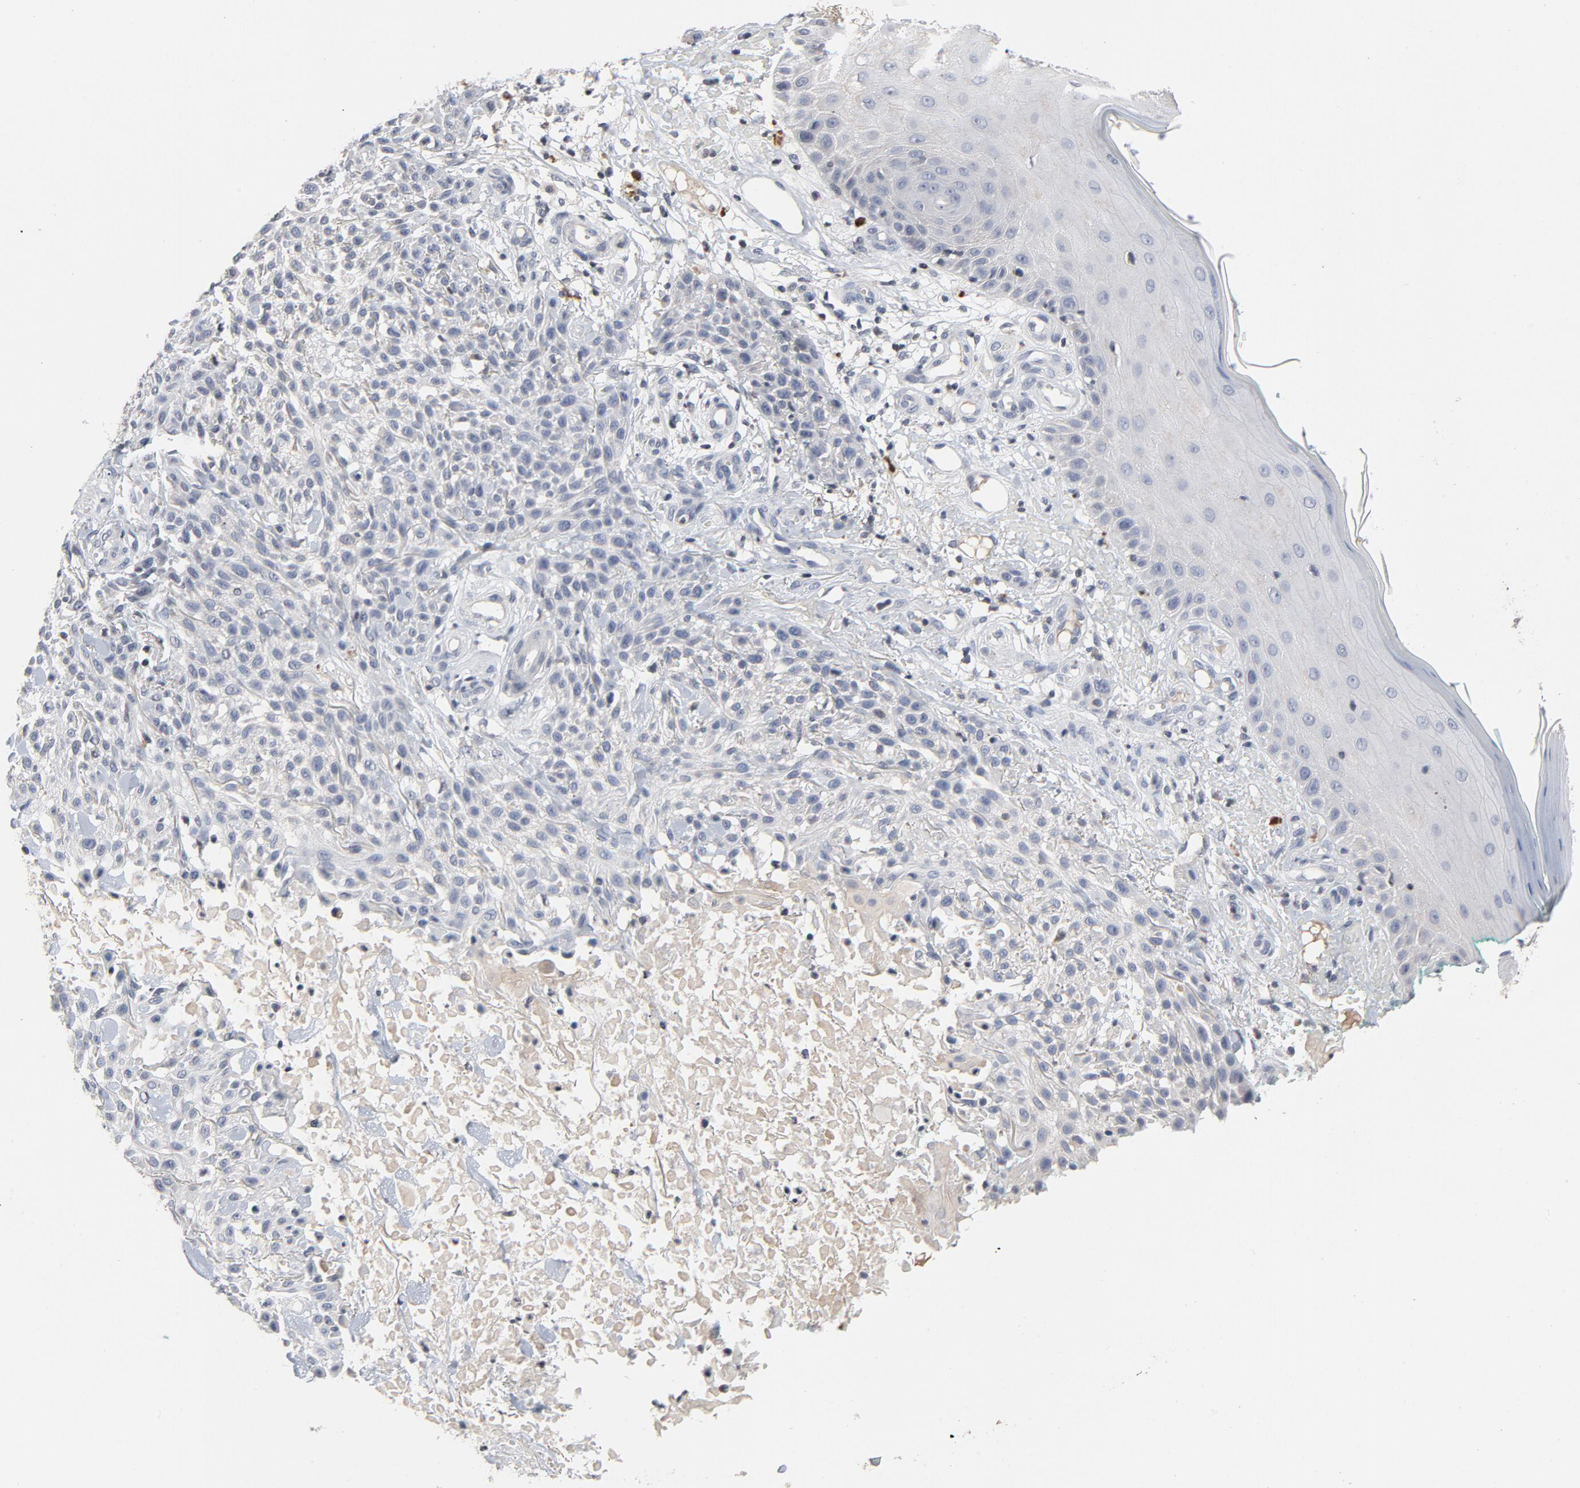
{"staining": {"intensity": "negative", "quantity": "none", "location": "none"}, "tissue": "skin cancer", "cell_type": "Tumor cells", "image_type": "cancer", "snomed": [{"axis": "morphology", "description": "Squamous cell carcinoma, NOS"}, {"axis": "topography", "description": "Skin"}], "caption": "DAB immunohistochemical staining of human skin cancer shows no significant staining in tumor cells.", "gene": "TCL1A", "patient": {"sex": "female", "age": 42}}